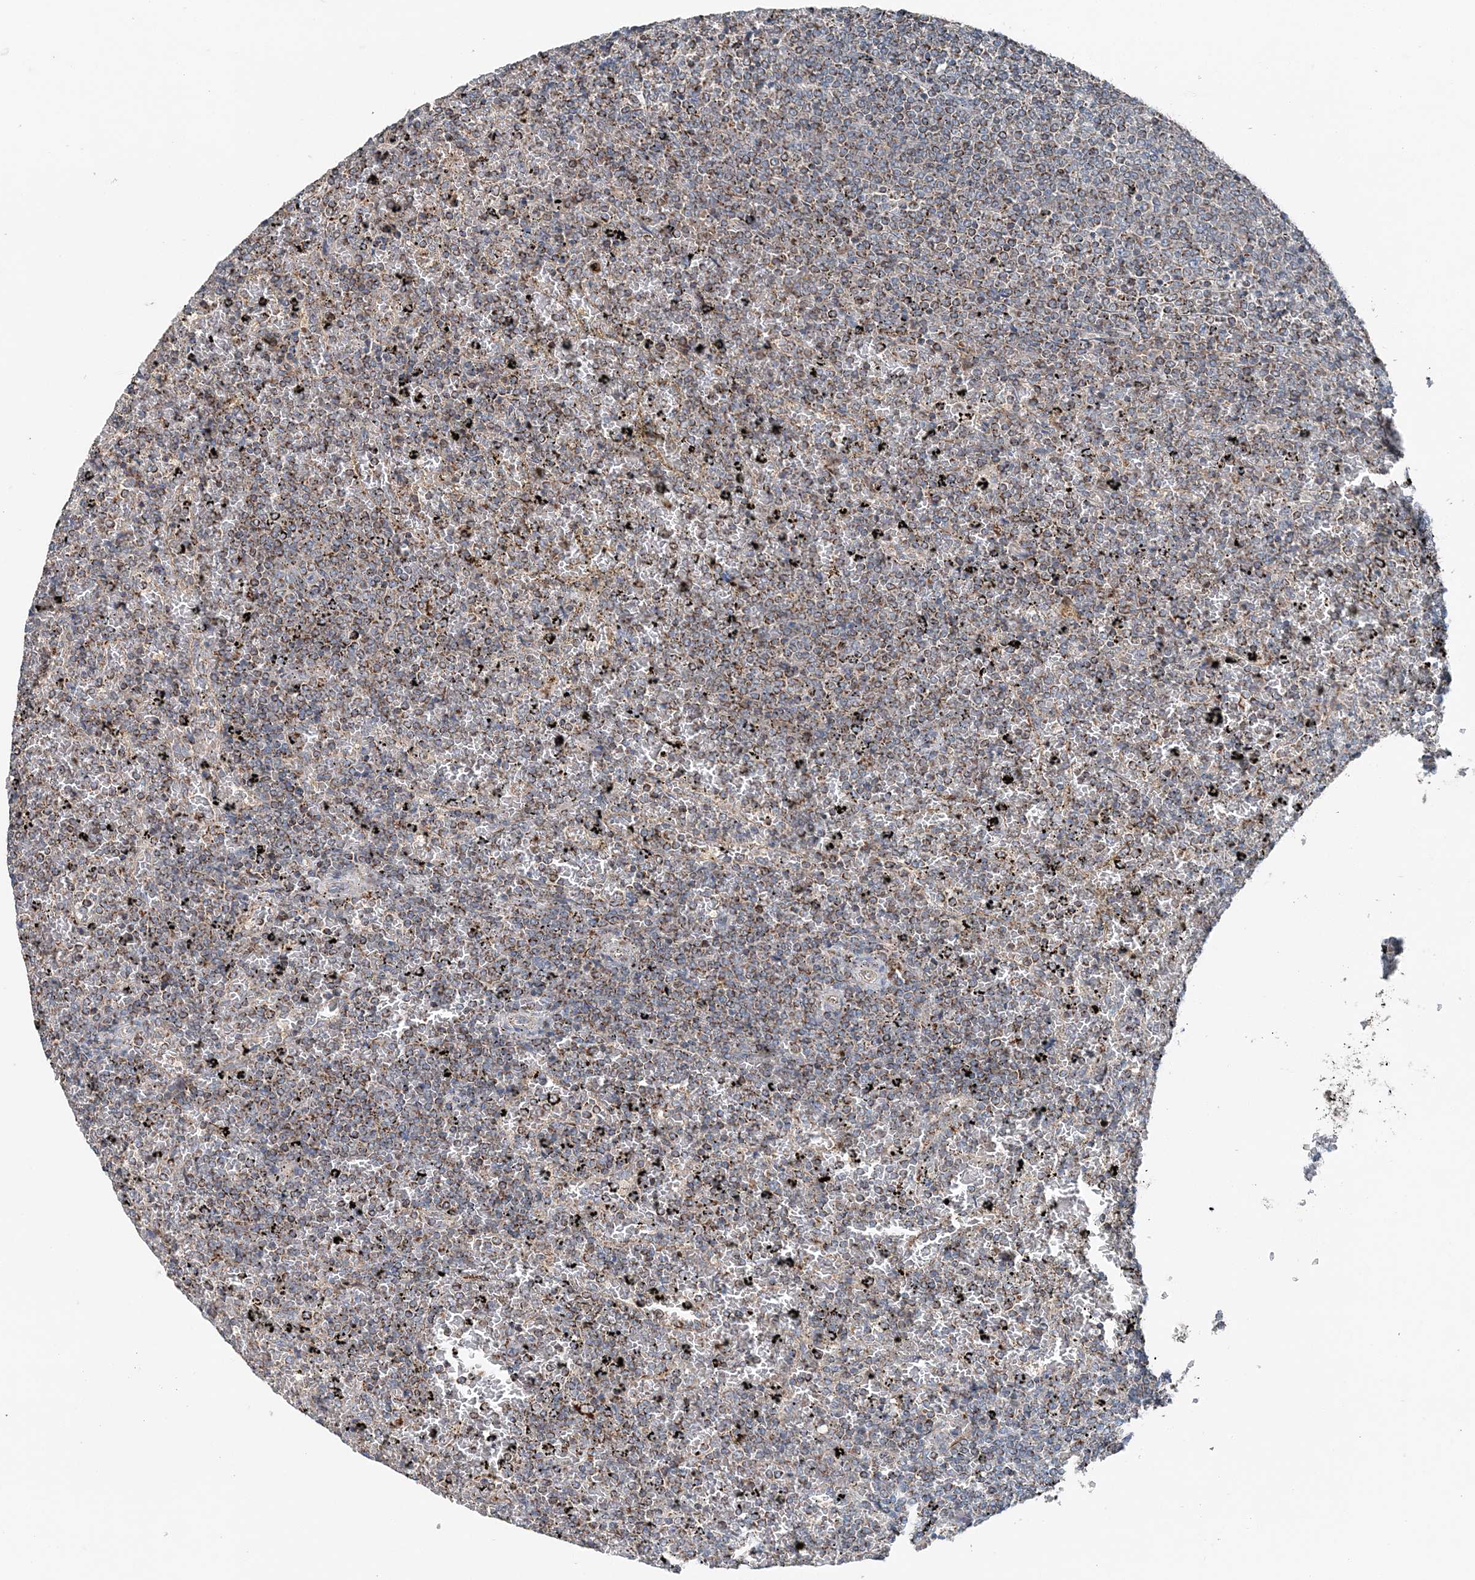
{"staining": {"intensity": "moderate", "quantity": "25%-75%", "location": "cytoplasmic/membranous"}, "tissue": "lymphoma", "cell_type": "Tumor cells", "image_type": "cancer", "snomed": [{"axis": "morphology", "description": "Malignant lymphoma, non-Hodgkin's type, Low grade"}, {"axis": "topography", "description": "Spleen"}], "caption": "Immunohistochemical staining of human malignant lymphoma, non-Hodgkin's type (low-grade) displays medium levels of moderate cytoplasmic/membranous expression in about 25%-75% of tumor cells.", "gene": "SPRY2", "patient": {"sex": "female", "age": 77}}